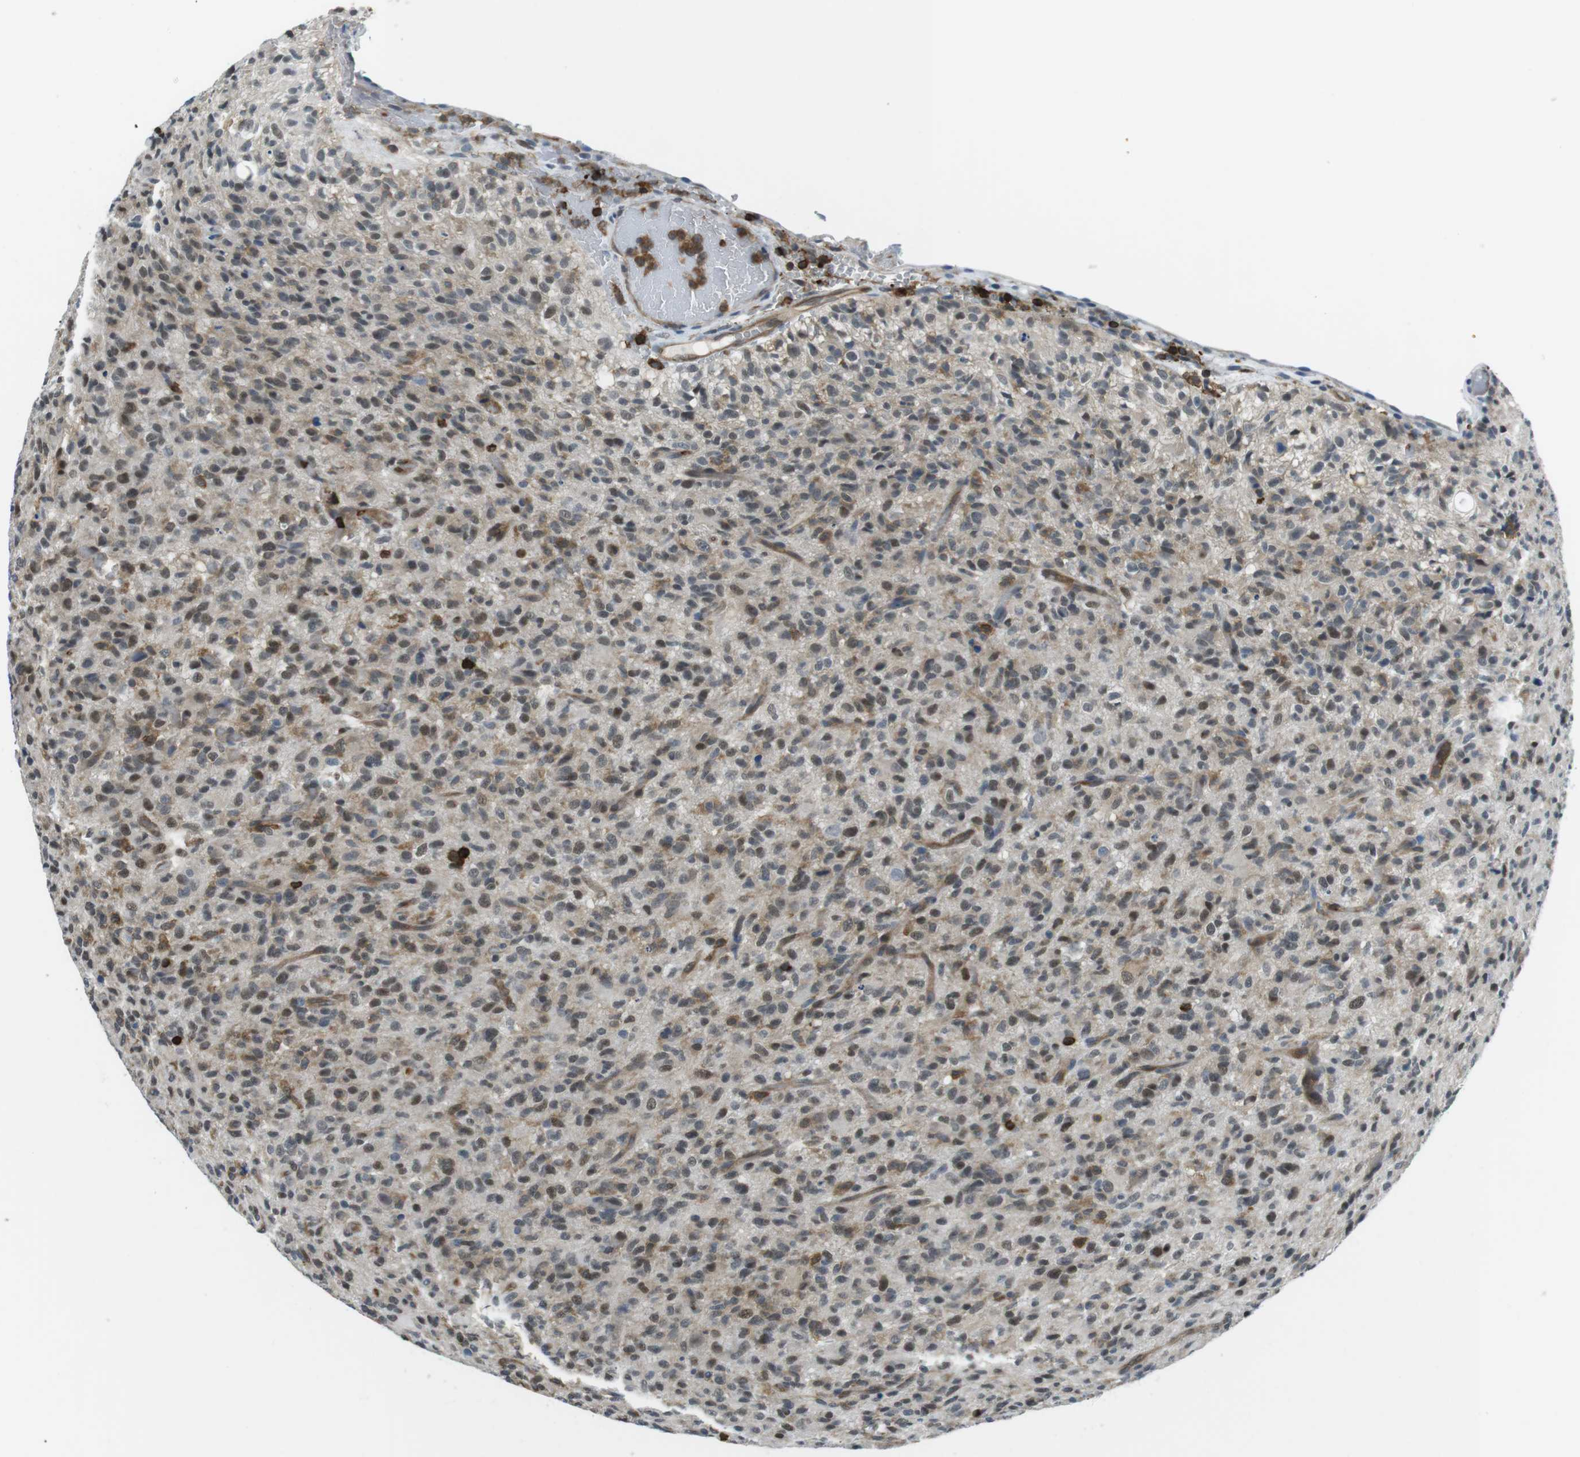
{"staining": {"intensity": "weak", "quantity": "25%-75%", "location": "cytoplasmic/membranous,nuclear"}, "tissue": "glioma", "cell_type": "Tumor cells", "image_type": "cancer", "snomed": [{"axis": "morphology", "description": "Glioma, malignant, High grade"}, {"axis": "topography", "description": "Brain"}], "caption": "A brown stain shows weak cytoplasmic/membranous and nuclear expression of a protein in human malignant high-grade glioma tumor cells.", "gene": "STK10", "patient": {"sex": "male", "age": 71}}